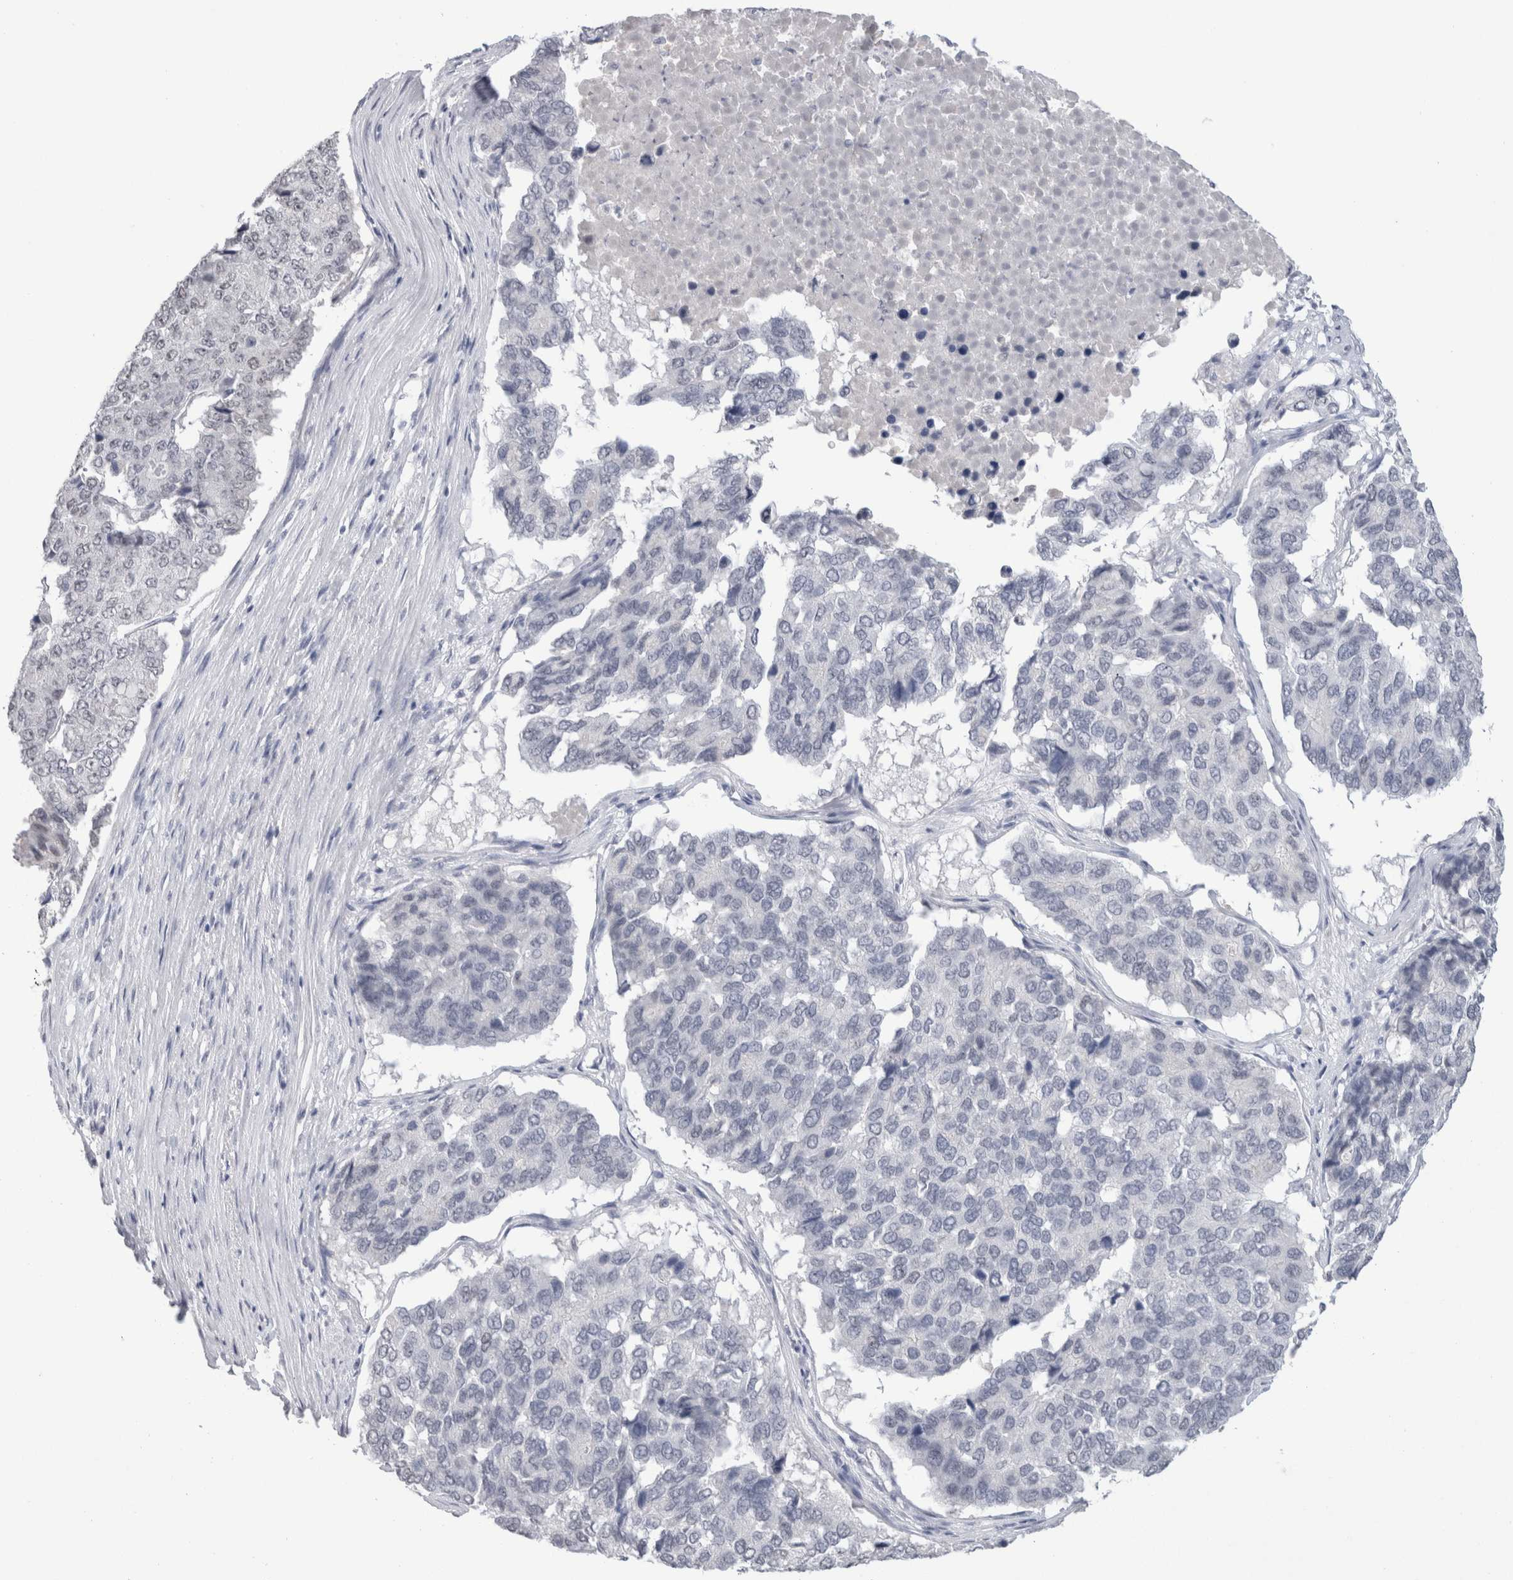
{"staining": {"intensity": "negative", "quantity": "none", "location": "none"}, "tissue": "pancreatic cancer", "cell_type": "Tumor cells", "image_type": "cancer", "snomed": [{"axis": "morphology", "description": "Adenocarcinoma, NOS"}, {"axis": "topography", "description": "Pancreas"}], "caption": "This is an immunohistochemistry (IHC) histopathology image of human pancreatic adenocarcinoma. There is no staining in tumor cells.", "gene": "CADM3", "patient": {"sex": "male", "age": 50}}